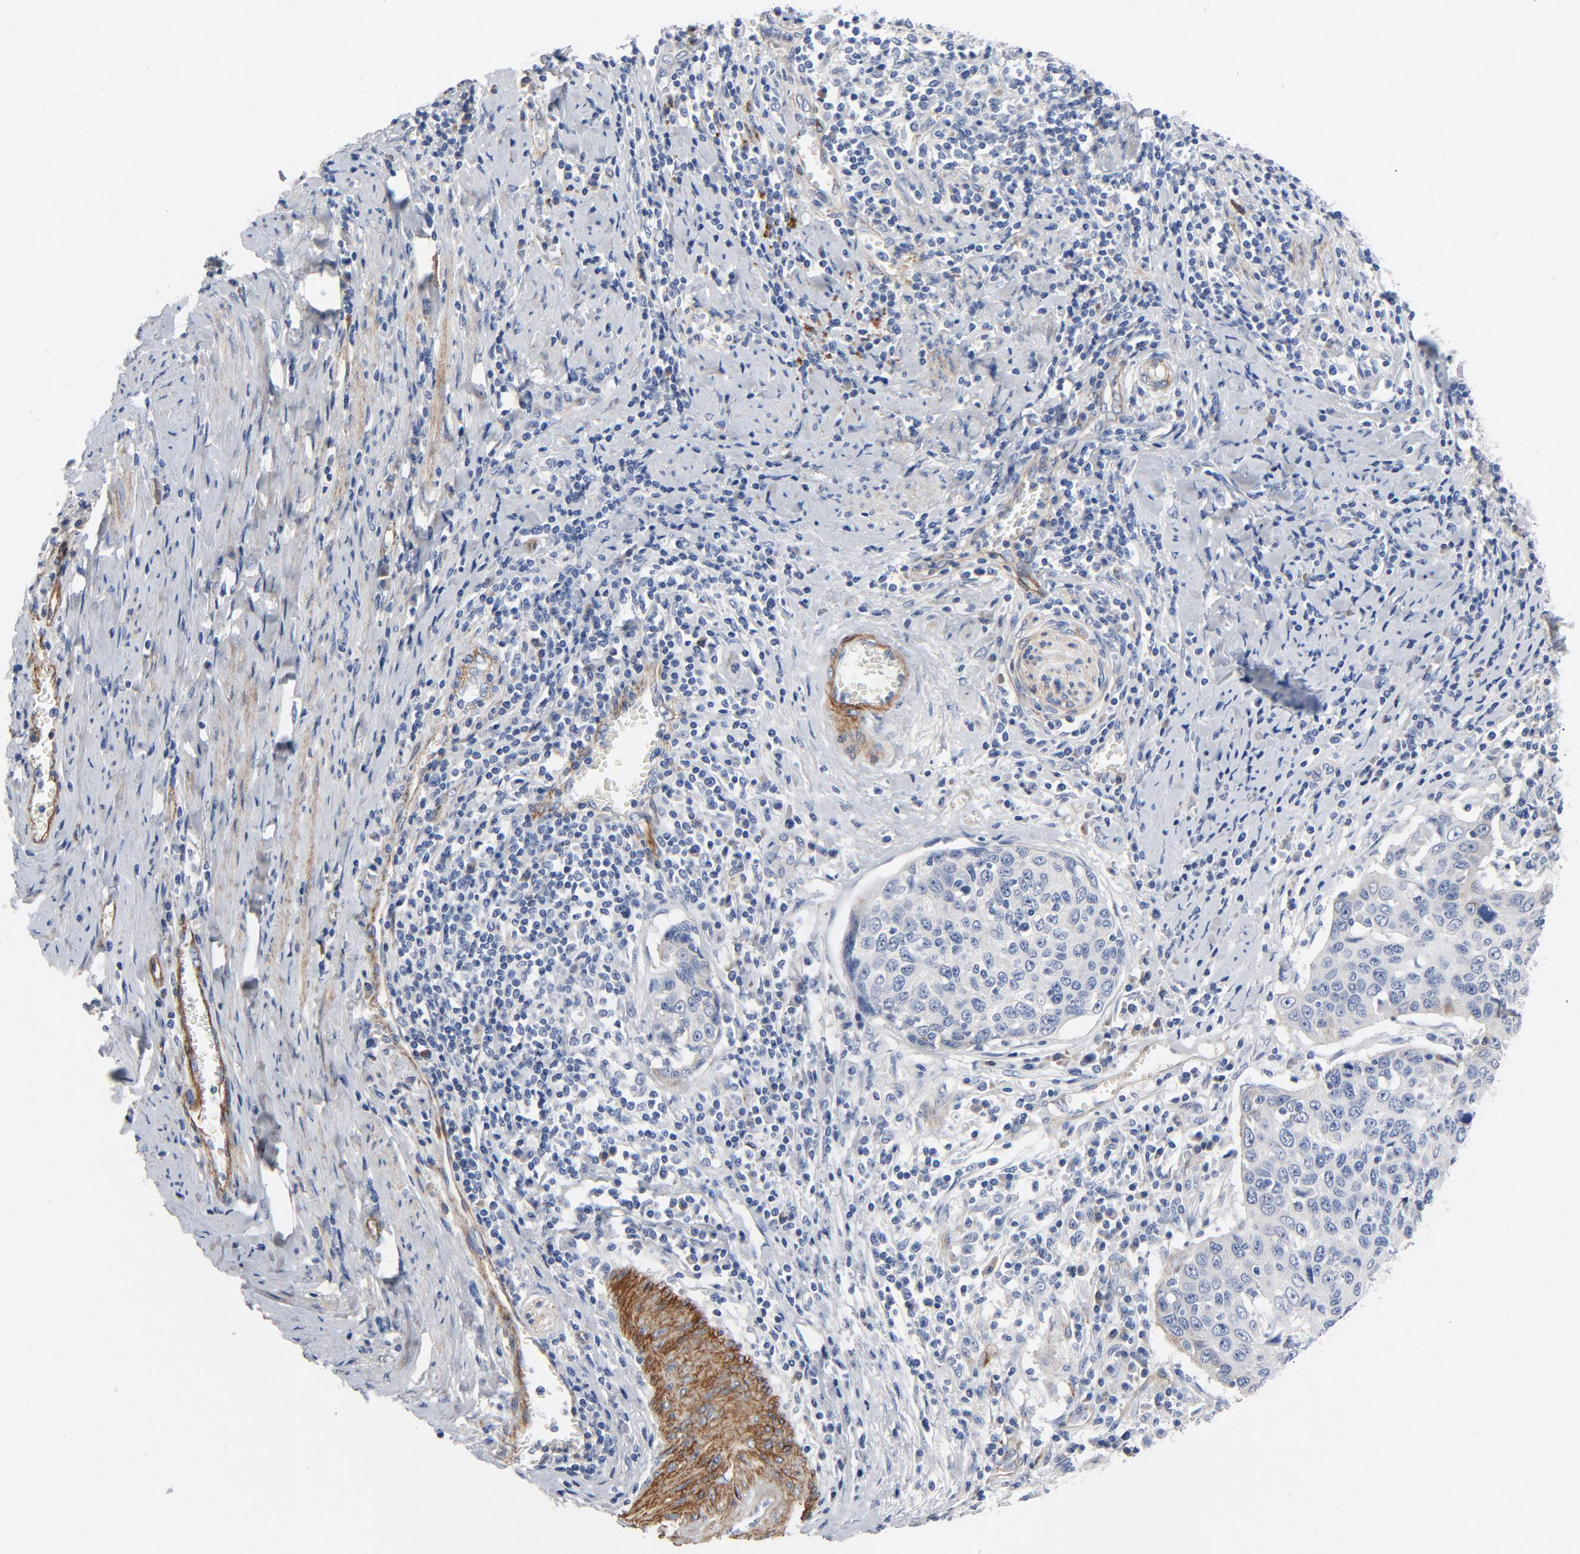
{"staining": {"intensity": "negative", "quantity": "none", "location": "none"}, "tissue": "cervical cancer", "cell_type": "Tumor cells", "image_type": "cancer", "snomed": [{"axis": "morphology", "description": "Squamous cell carcinoma, NOS"}, {"axis": "topography", "description": "Cervix"}], "caption": "Squamous cell carcinoma (cervical) stained for a protein using immunohistochemistry displays no staining tumor cells.", "gene": "LAMC1", "patient": {"sex": "female", "age": 53}}